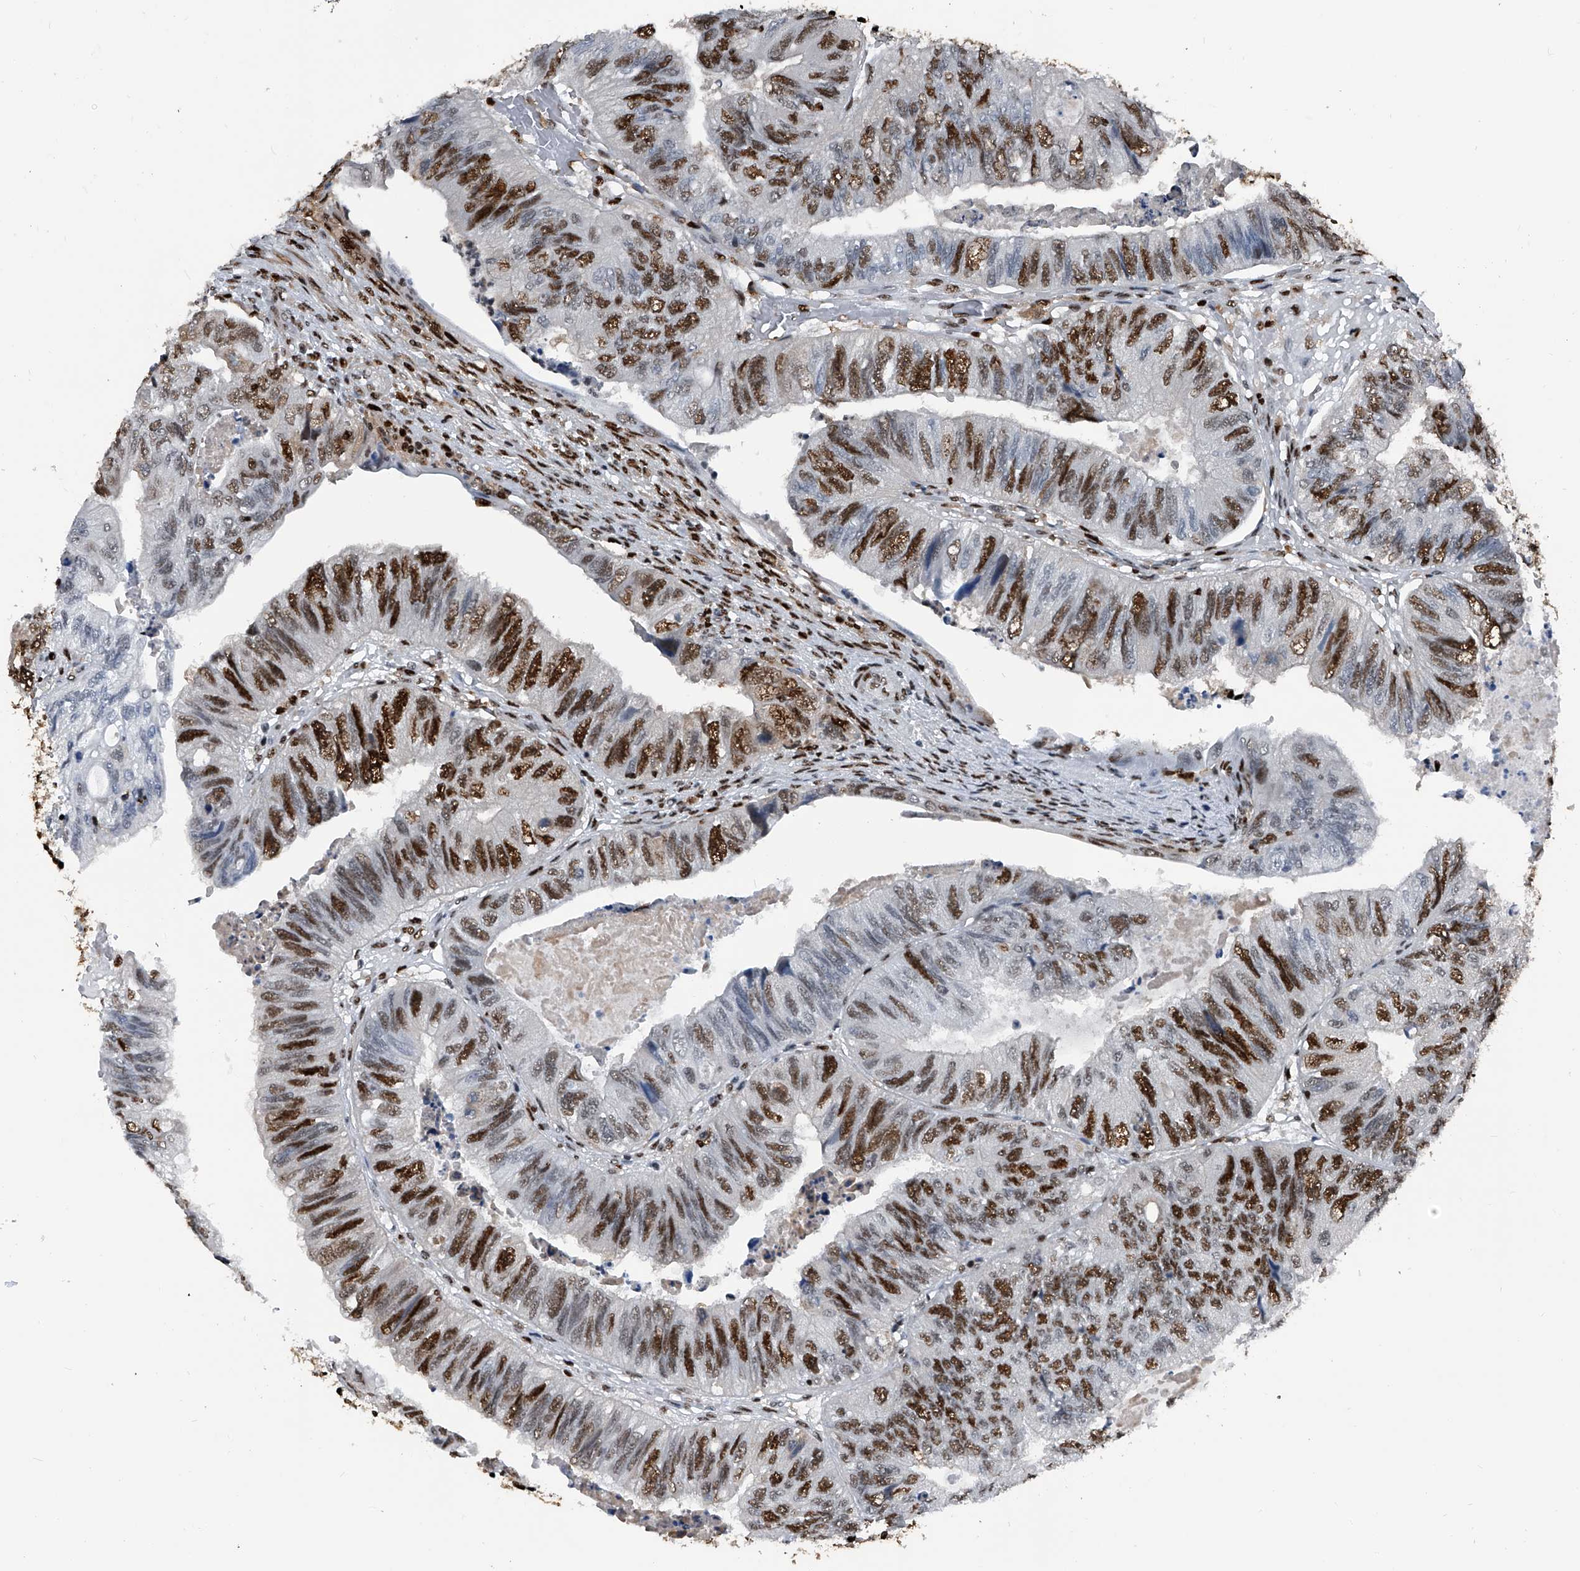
{"staining": {"intensity": "strong", "quantity": "25%-75%", "location": "nuclear"}, "tissue": "colorectal cancer", "cell_type": "Tumor cells", "image_type": "cancer", "snomed": [{"axis": "morphology", "description": "Adenocarcinoma, NOS"}, {"axis": "topography", "description": "Rectum"}], "caption": "This micrograph displays colorectal adenocarcinoma stained with immunohistochemistry (IHC) to label a protein in brown. The nuclear of tumor cells show strong positivity for the protein. Nuclei are counter-stained blue.", "gene": "FKBP5", "patient": {"sex": "male", "age": 63}}